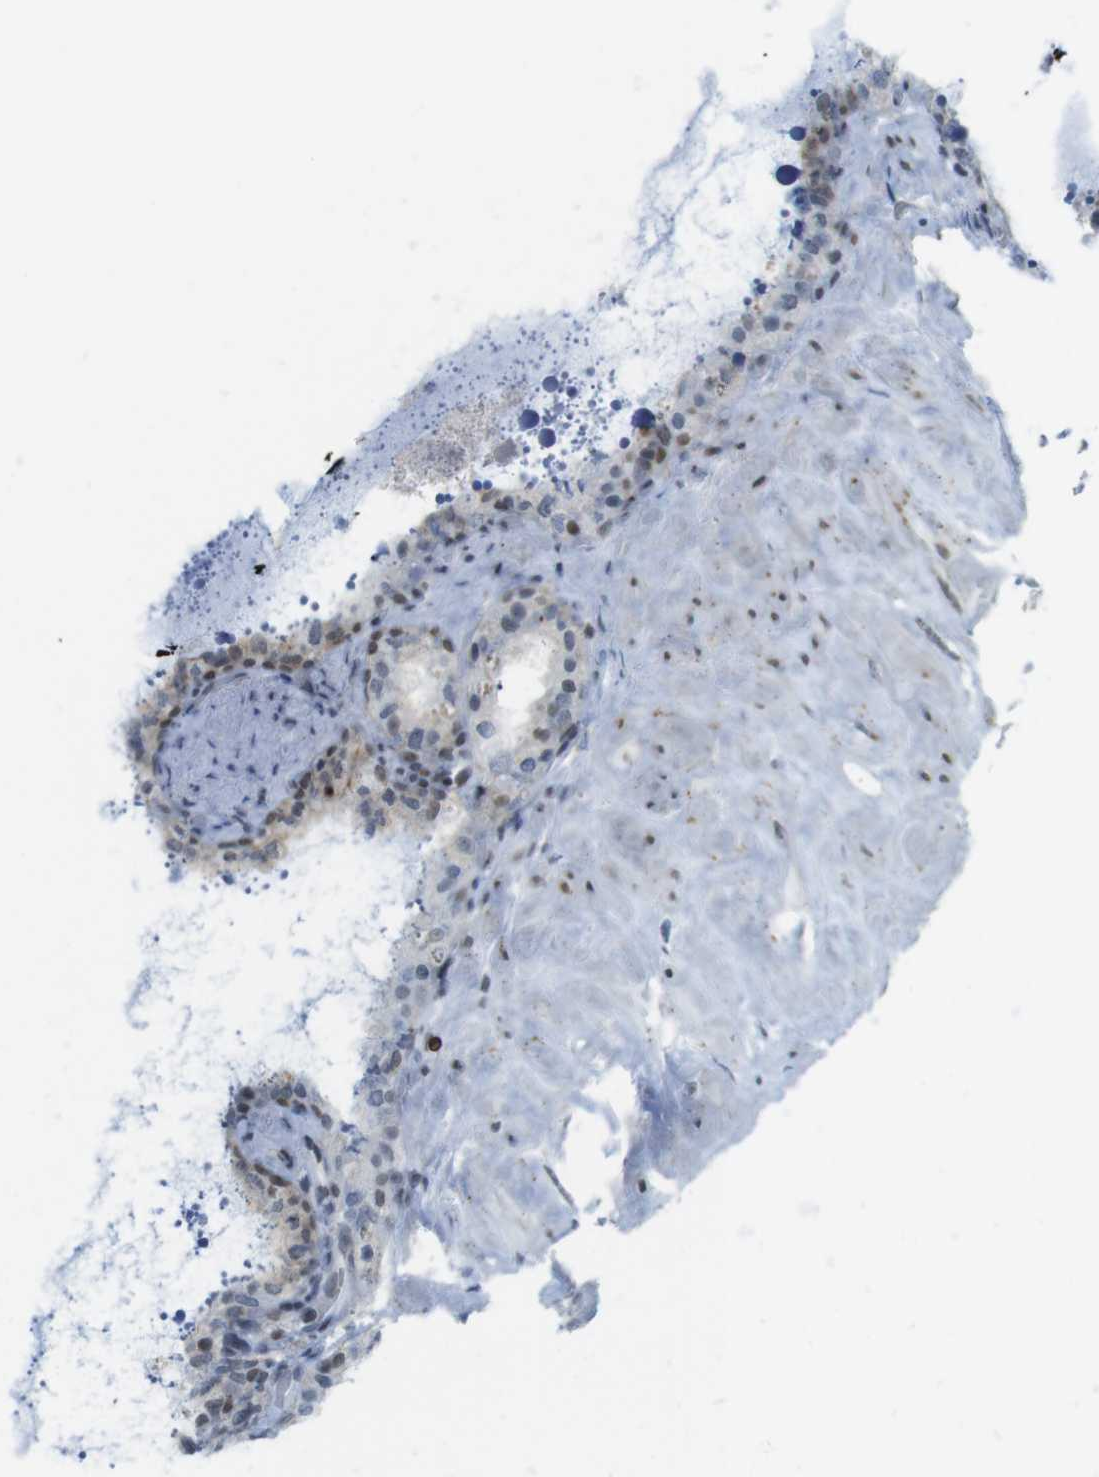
{"staining": {"intensity": "moderate", "quantity": "<25%", "location": "nuclear"}, "tissue": "seminal vesicle", "cell_type": "Glandular cells", "image_type": "normal", "snomed": [{"axis": "morphology", "description": "Normal tissue, NOS"}, {"axis": "topography", "description": "Seminal veicle"}], "caption": "Brown immunohistochemical staining in unremarkable human seminal vesicle shows moderate nuclear positivity in approximately <25% of glandular cells.", "gene": "UBB", "patient": {"sex": "male", "age": 68}}